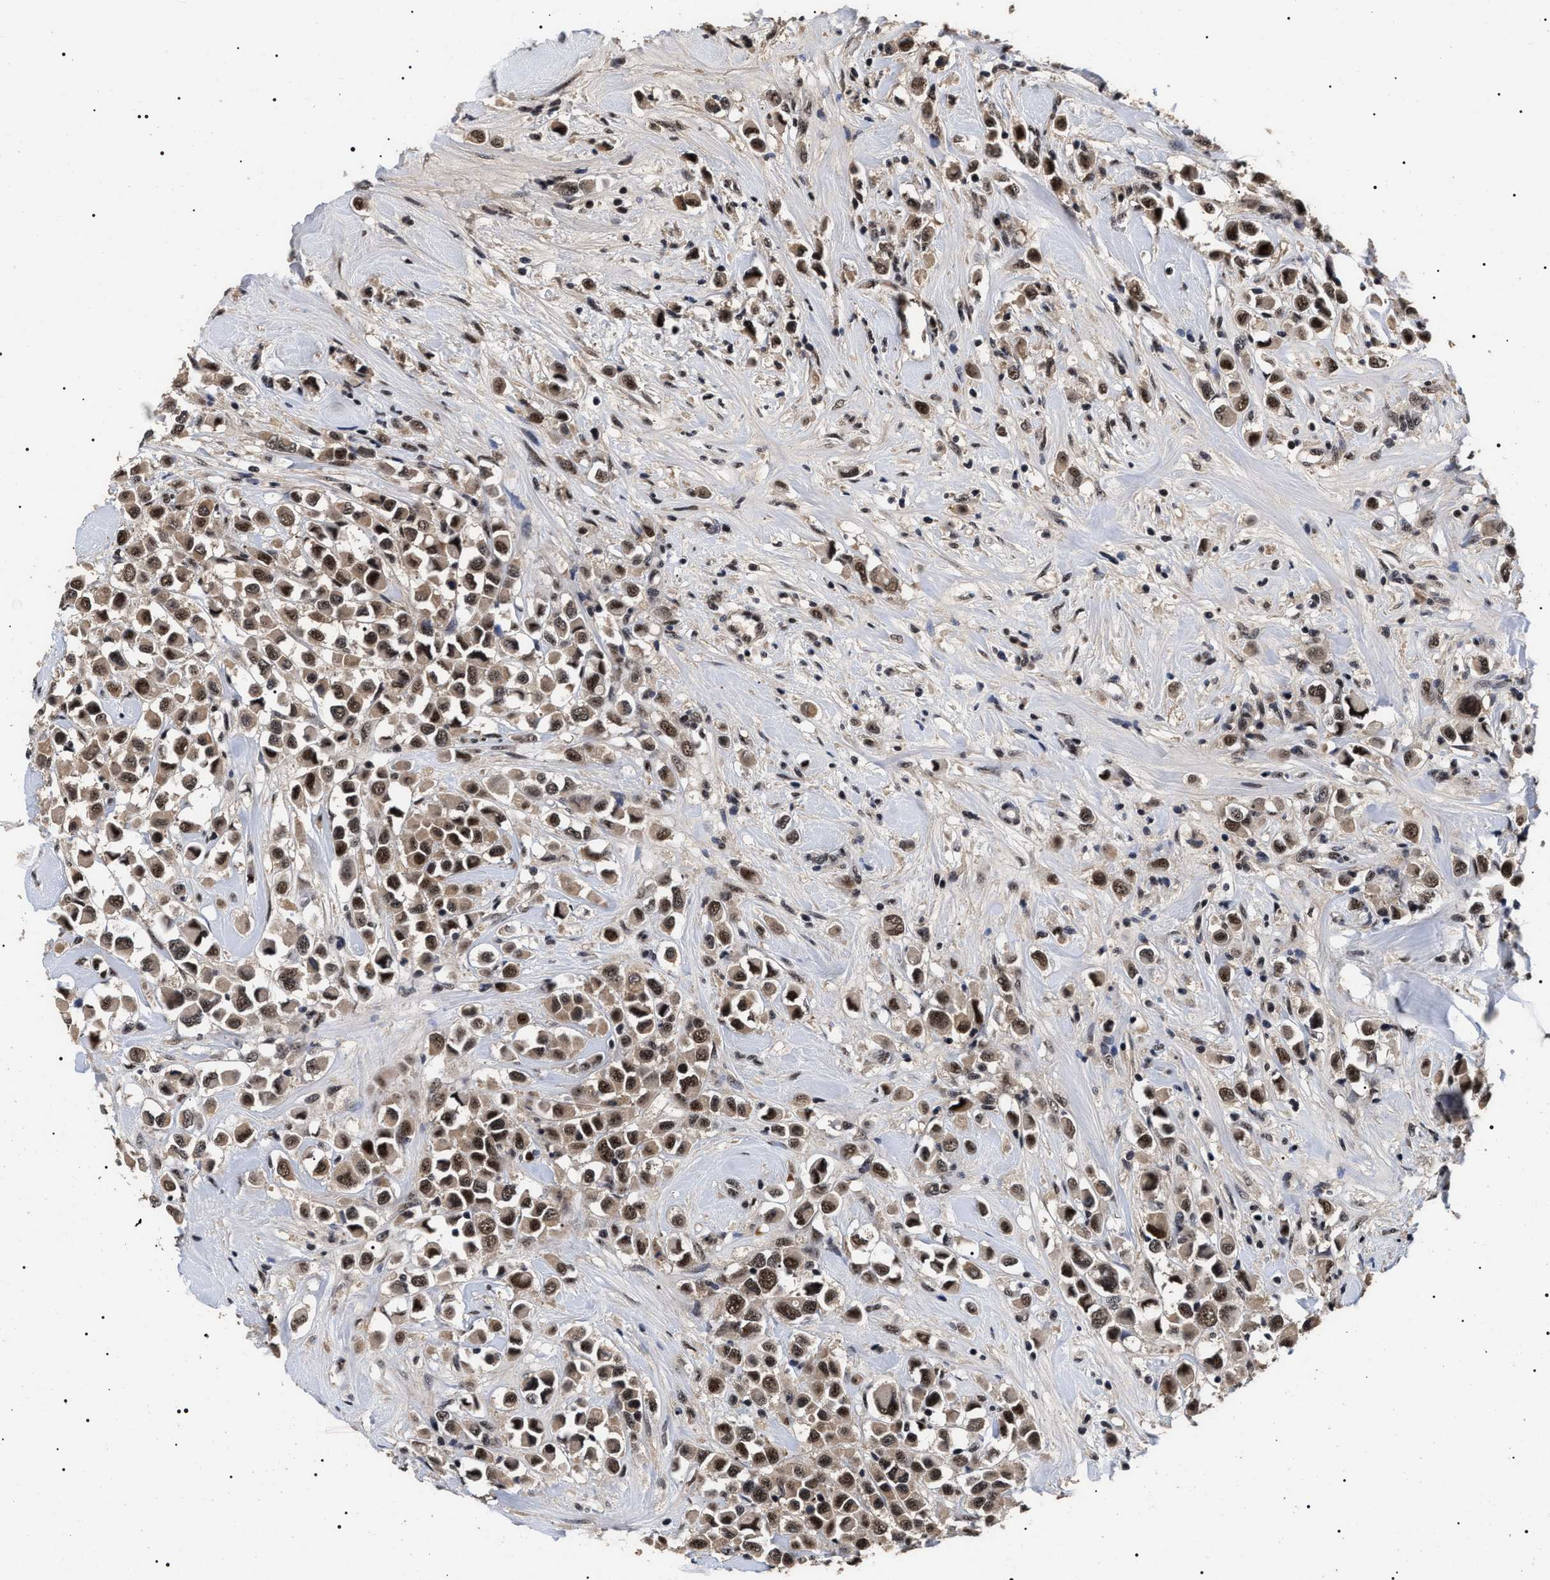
{"staining": {"intensity": "strong", "quantity": ">75%", "location": "nuclear"}, "tissue": "breast cancer", "cell_type": "Tumor cells", "image_type": "cancer", "snomed": [{"axis": "morphology", "description": "Duct carcinoma"}, {"axis": "topography", "description": "Breast"}], "caption": "A high-resolution micrograph shows immunohistochemistry (IHC) staining of breast intraductal carcinoma, which reveals strong nuclear positivity in about >75% of tumor cells.", "gene": "CAAP1", "patient": {"sex": "female", "age": 61}}